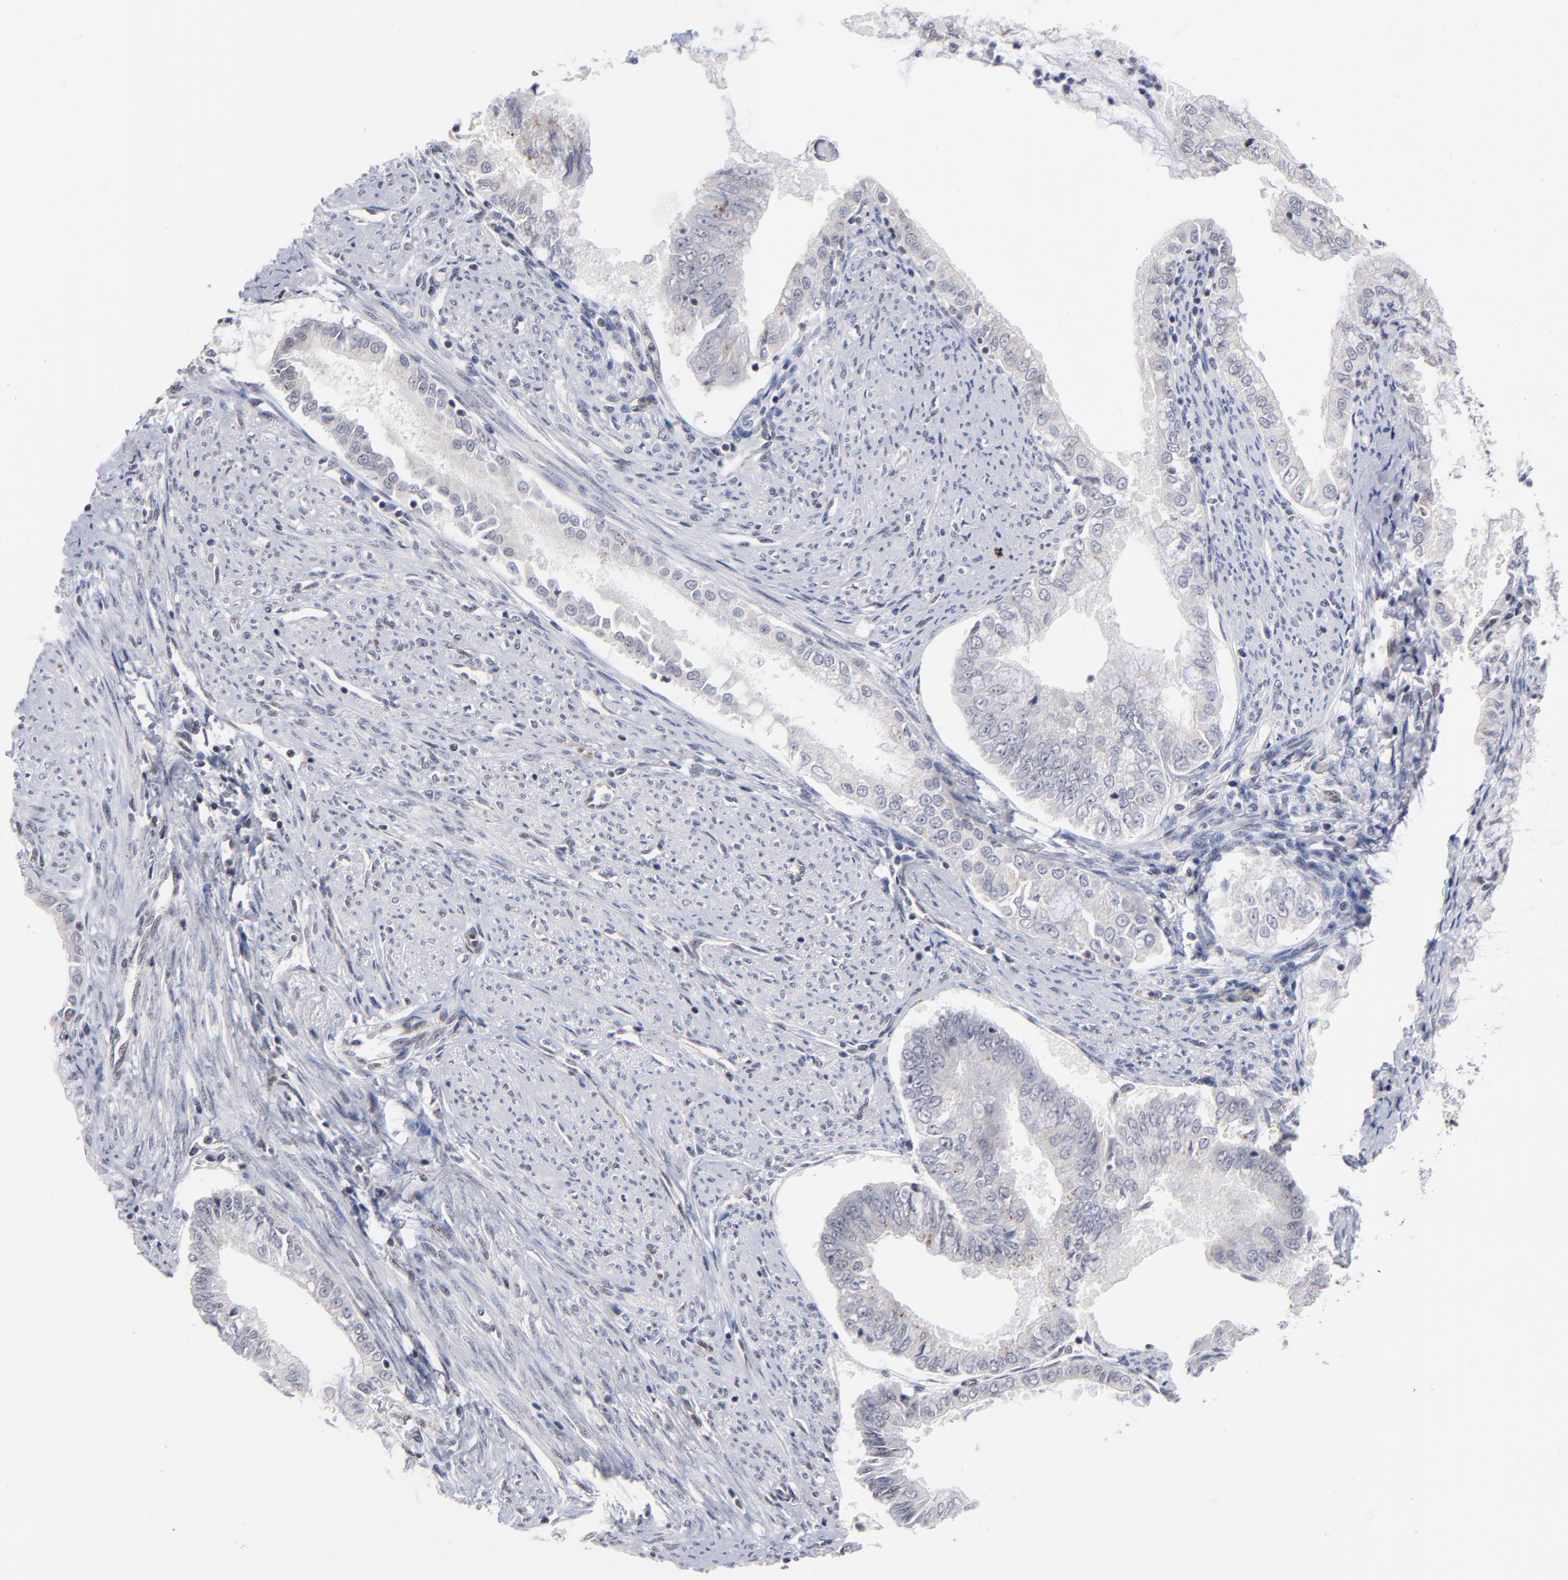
{"staining": {"intensity": "weak", "quantity": "<25%", "location": "cytoplasmic/membranous,nuclear"}, "tissue": "endometrial cancer", "cell_type": "Tumor cells", "image_type": "cancer", "snomed": [{"axis": "morphology", "description": "Adenocarcinoma, NOS"}, {"axis": "topography", "description": "Endometrium"}], "caption": "Endometrial cancer was stained to show a protein in brown. There is no significant expression in tumor cells. (Brightfield microscopy of DAB (3,3'-diaminobenzidine) immunohistochemistry (IHC) at high magnification).", "gene": "GABPA", "patient": {"sex": "female", "age": 76}}